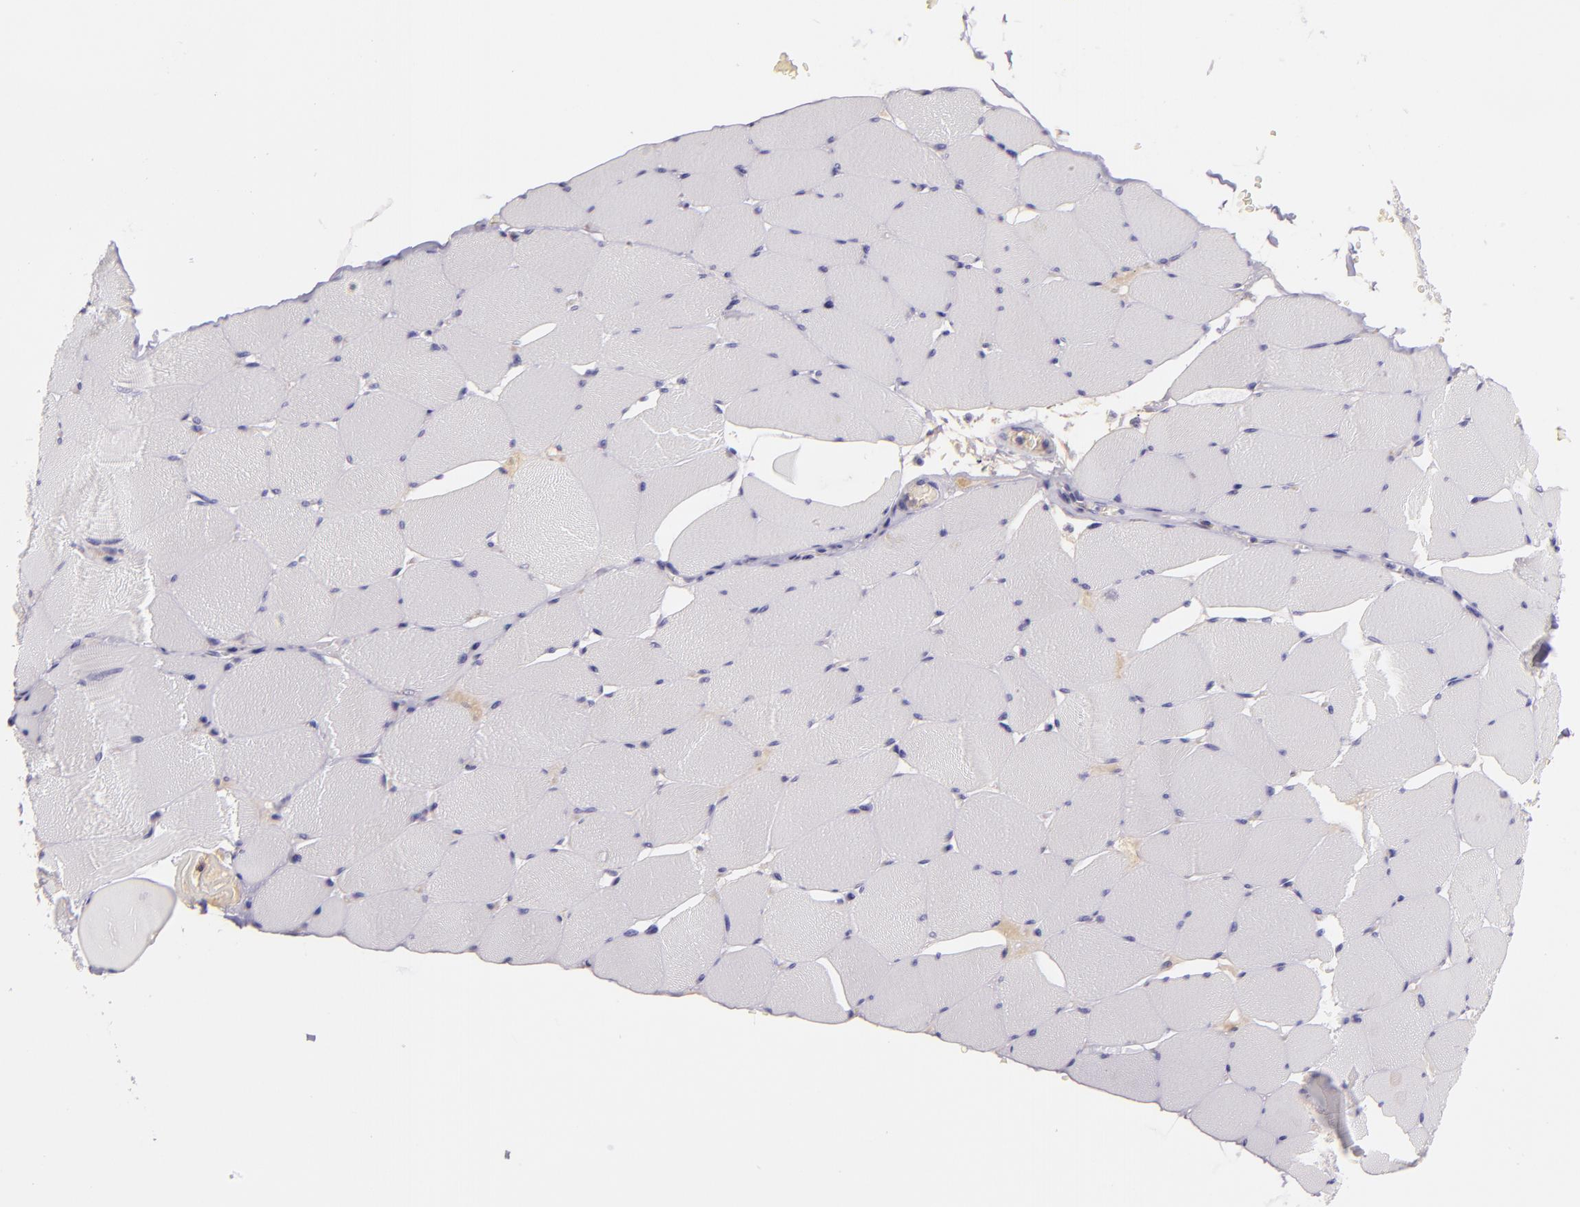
{"staining": {"intensity": "negative", "quantity": "none", "location": "none"}, "tissue": "skeletal muscle", "cell_type": "Myocytes", "image_type": "normal", "snomed": [{"axis": "morphology", "description": "Normal tissue, NOS"}, {"axis": "topography", "description": "Skeletal muscle"}], "caption": "Human skeletal muscle stained for a protein using immunohistochemistry reveals no positivity in myocytes.", "gene": "CHEK2", "patient": {"sex": "male", "age": 62}}